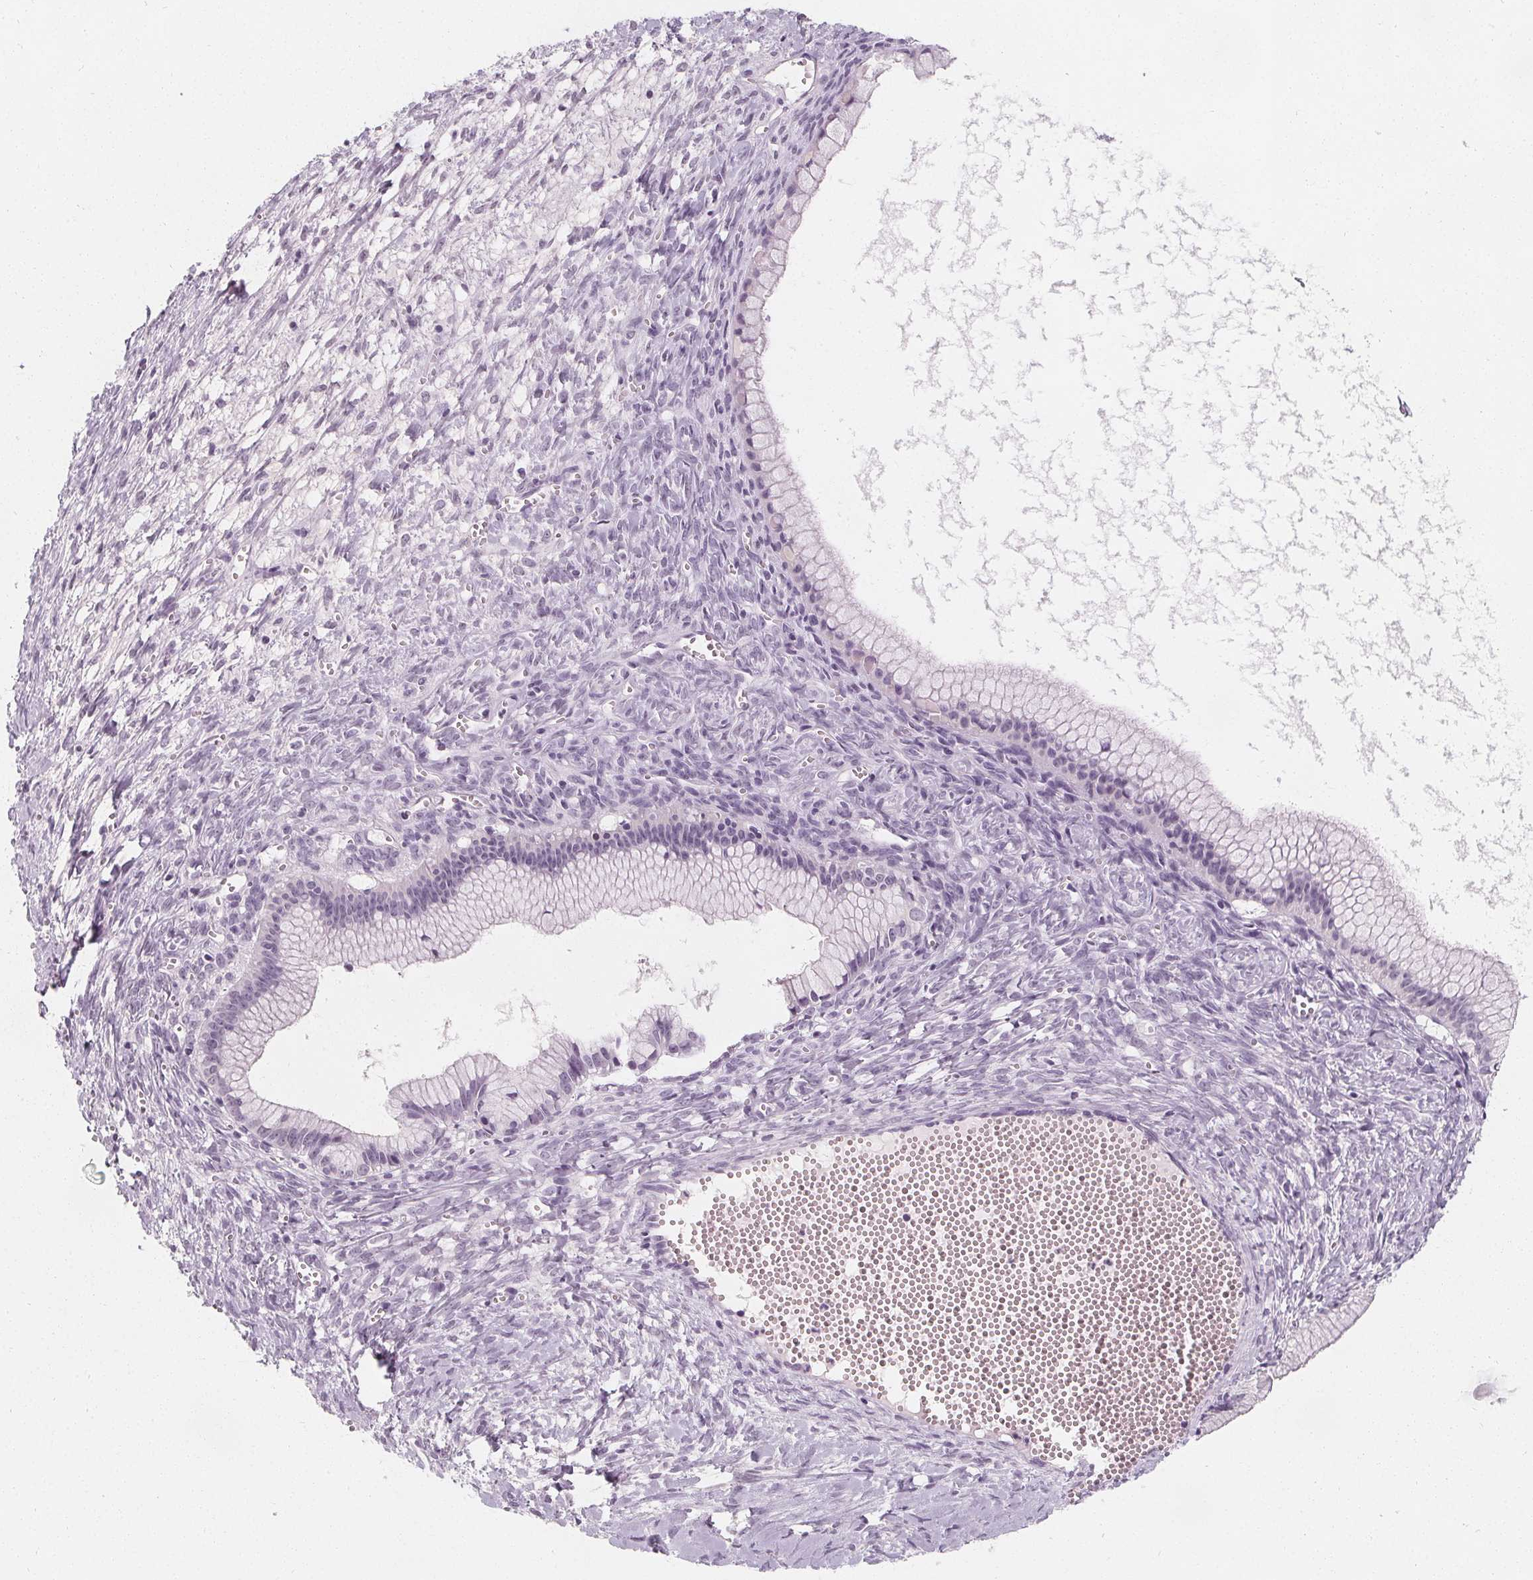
{"staining": {"intensity": "negative", "quantity": "none", "location": "none"}, "tissue": "ovarian cancer", "cell_type": "Tumor cells", "image_type": "cancer", "snomed": [{"axis": "morphology", "description": "Cystadenocarcinoma, mucinous, NOS"}, {"axis": "topography", "description": "Ovary"}], "caption": "High power microscopy micrograph of an immunohistochemistry photomicrograph of mucinous cystadenocarcinoma (ovarian), revealing no significant positivity in tumor cells.", "gene": "DBX2", "patient": {"sex": "female", "age": 41}}